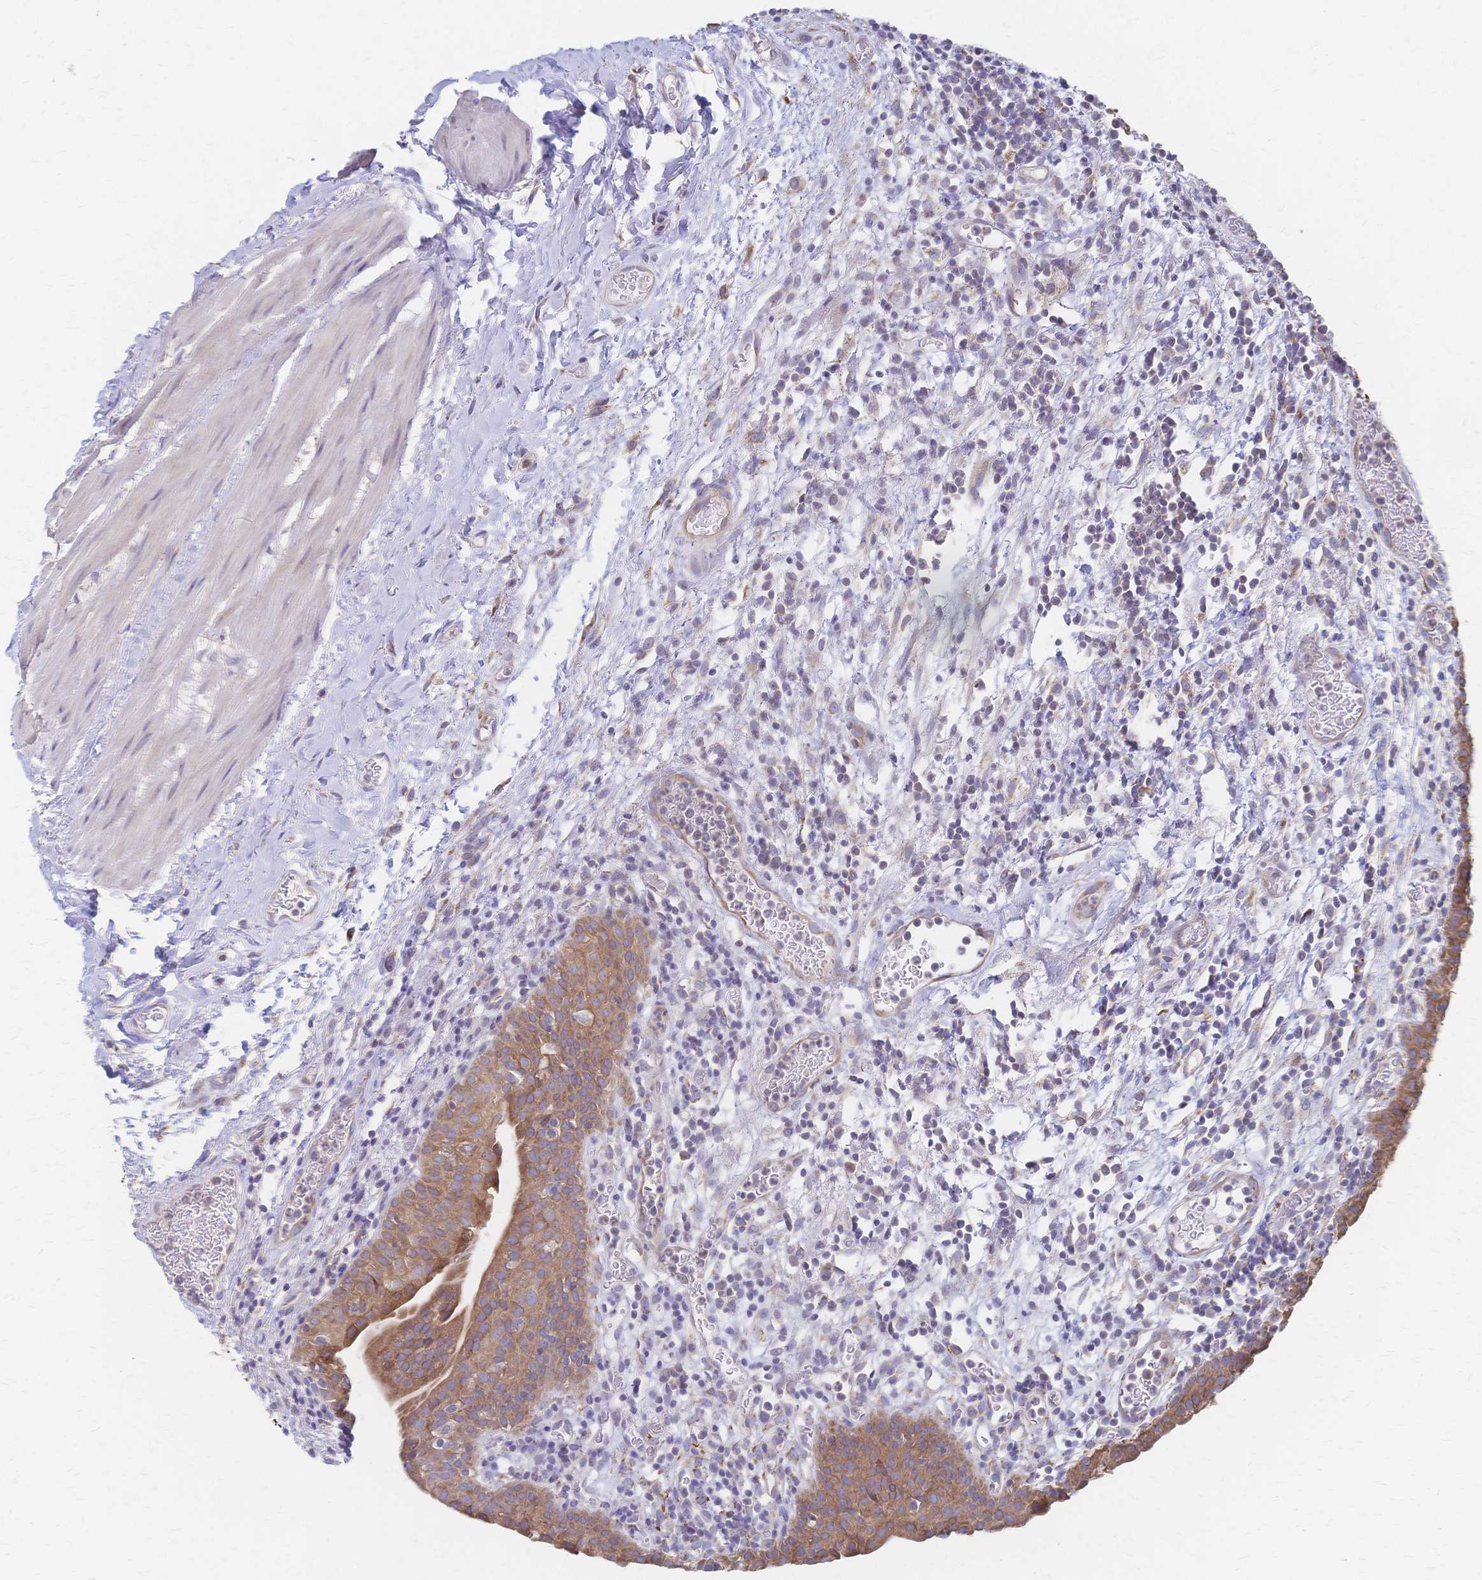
{"staining": {"intensity": "strong", "quantity": ">75%", "location": "cytoplasmic/membranous"}, "tissue": "urinary bladder", "cell_type": "Urothelial cells", "image_type": "normal", "snomed": [{"axis": "morphology", "description": "Normal tissue, NOS"}, {"axis": "morphology", "description": "Inflammation, NOS"}, {"axis": "topography", "description": "Urinary bladder"}], "caption": "Protein expression analysis of unremarkable urinary bladder demonstrates strong cytoplasmic/membranous expression in approximately >75% of urothelial cells. The staining is performed using DAB brown chromogen to label protein expression. The nuclei are counter-stained blue using hematoxylin.", "gene": "CYB5A", "patient": {"sex": "male", "age": 57}}